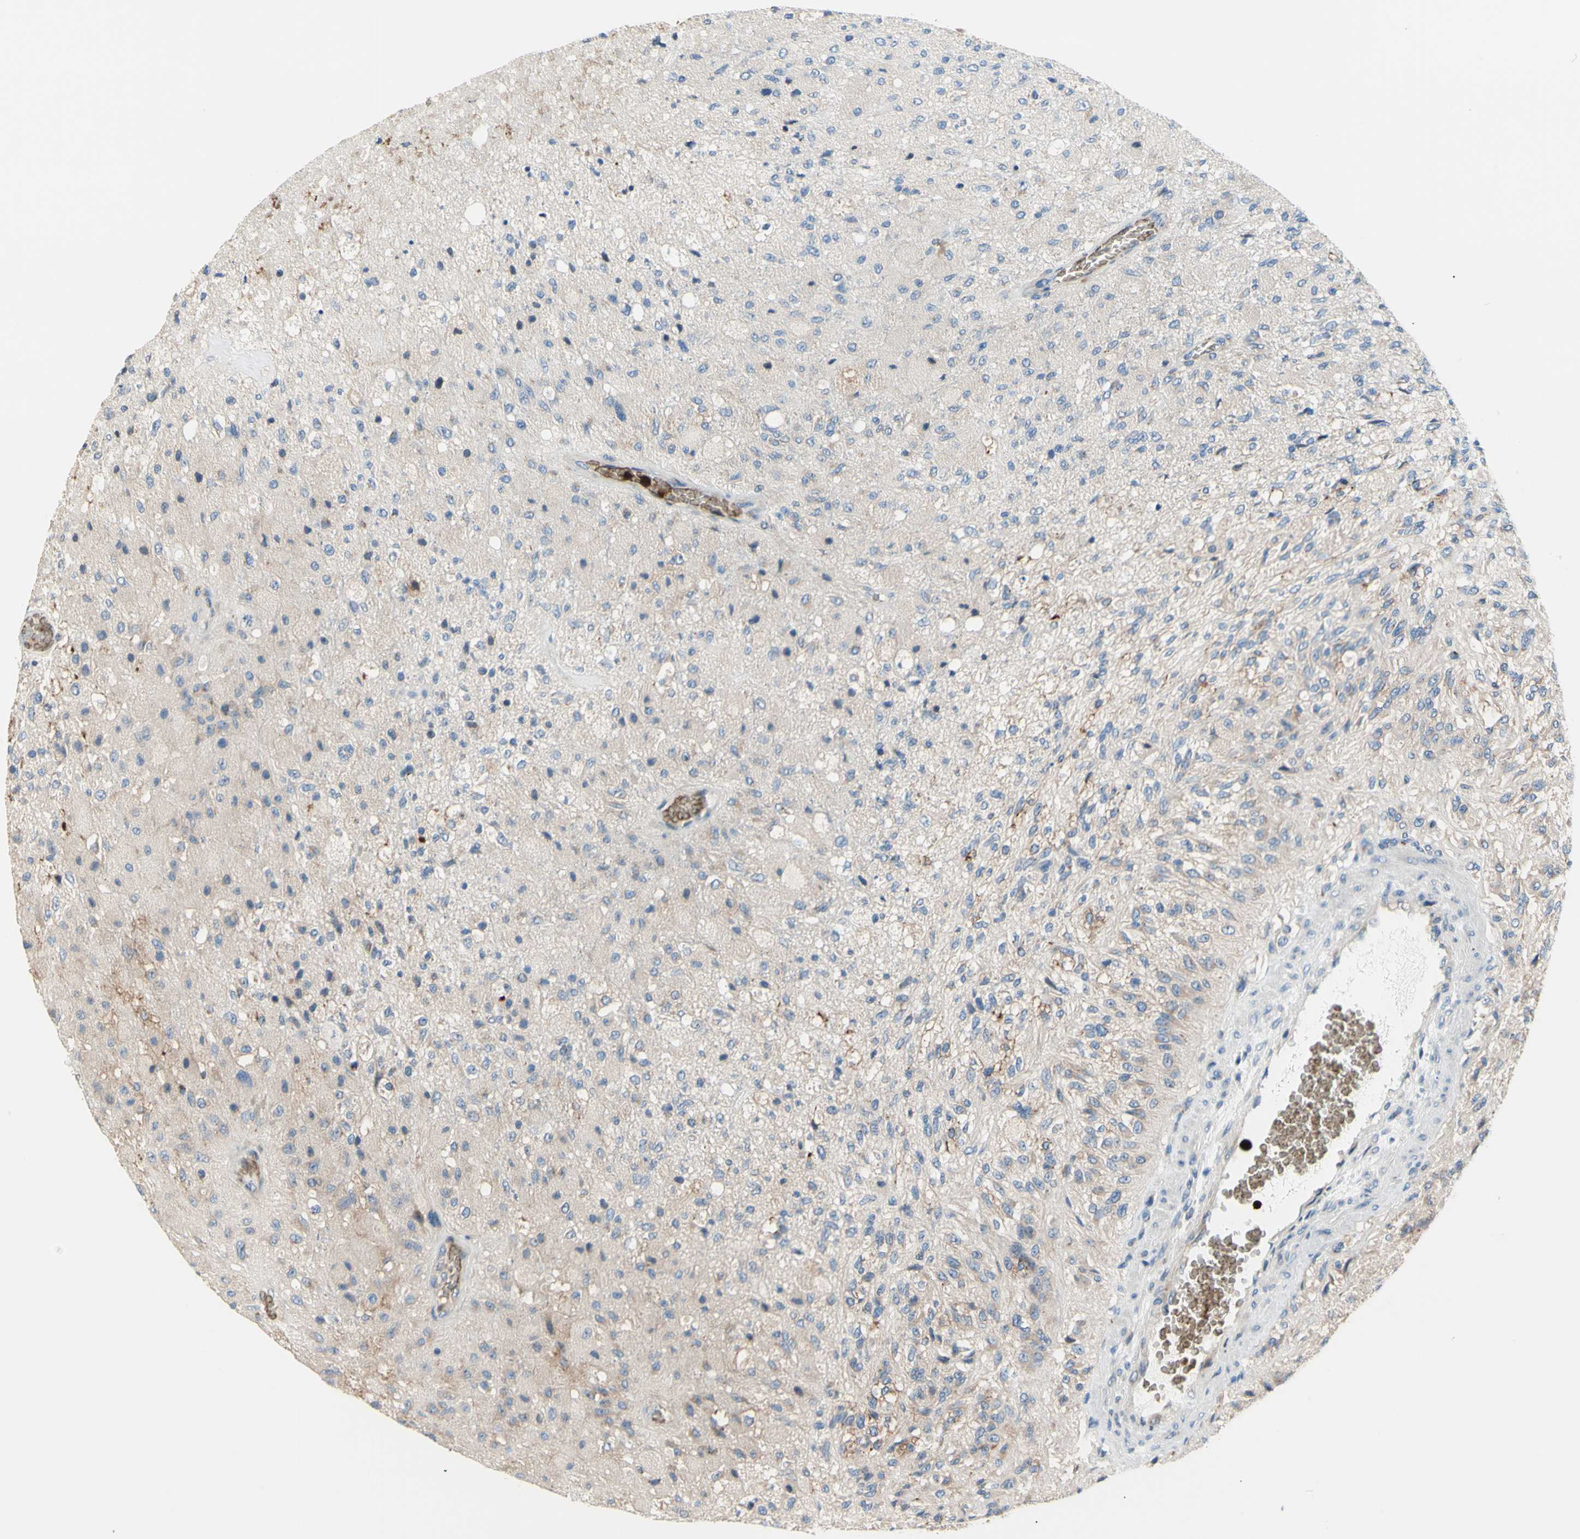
{"staining": {"intensity": "negative", "quantity": "none", "location": "none"}, "tissue": "glioma", "cell_type": "Tumor cells", "image_type": "cancer", "snomed": [{"axis": "morphology", "description": "Normal tissue, NOS"}, {"axis": "morphology", "description": "Glioma, malignant, High grade"}, {"axis": "topography", "description": "Cerebral cortex"}], "caption": "Human malignant high-grade glioma stained for a protein using immunohistochemistry shows no staining in tumor cells.", "gene": "USP9X", "patient": {"sex": "male", "age": 77}}